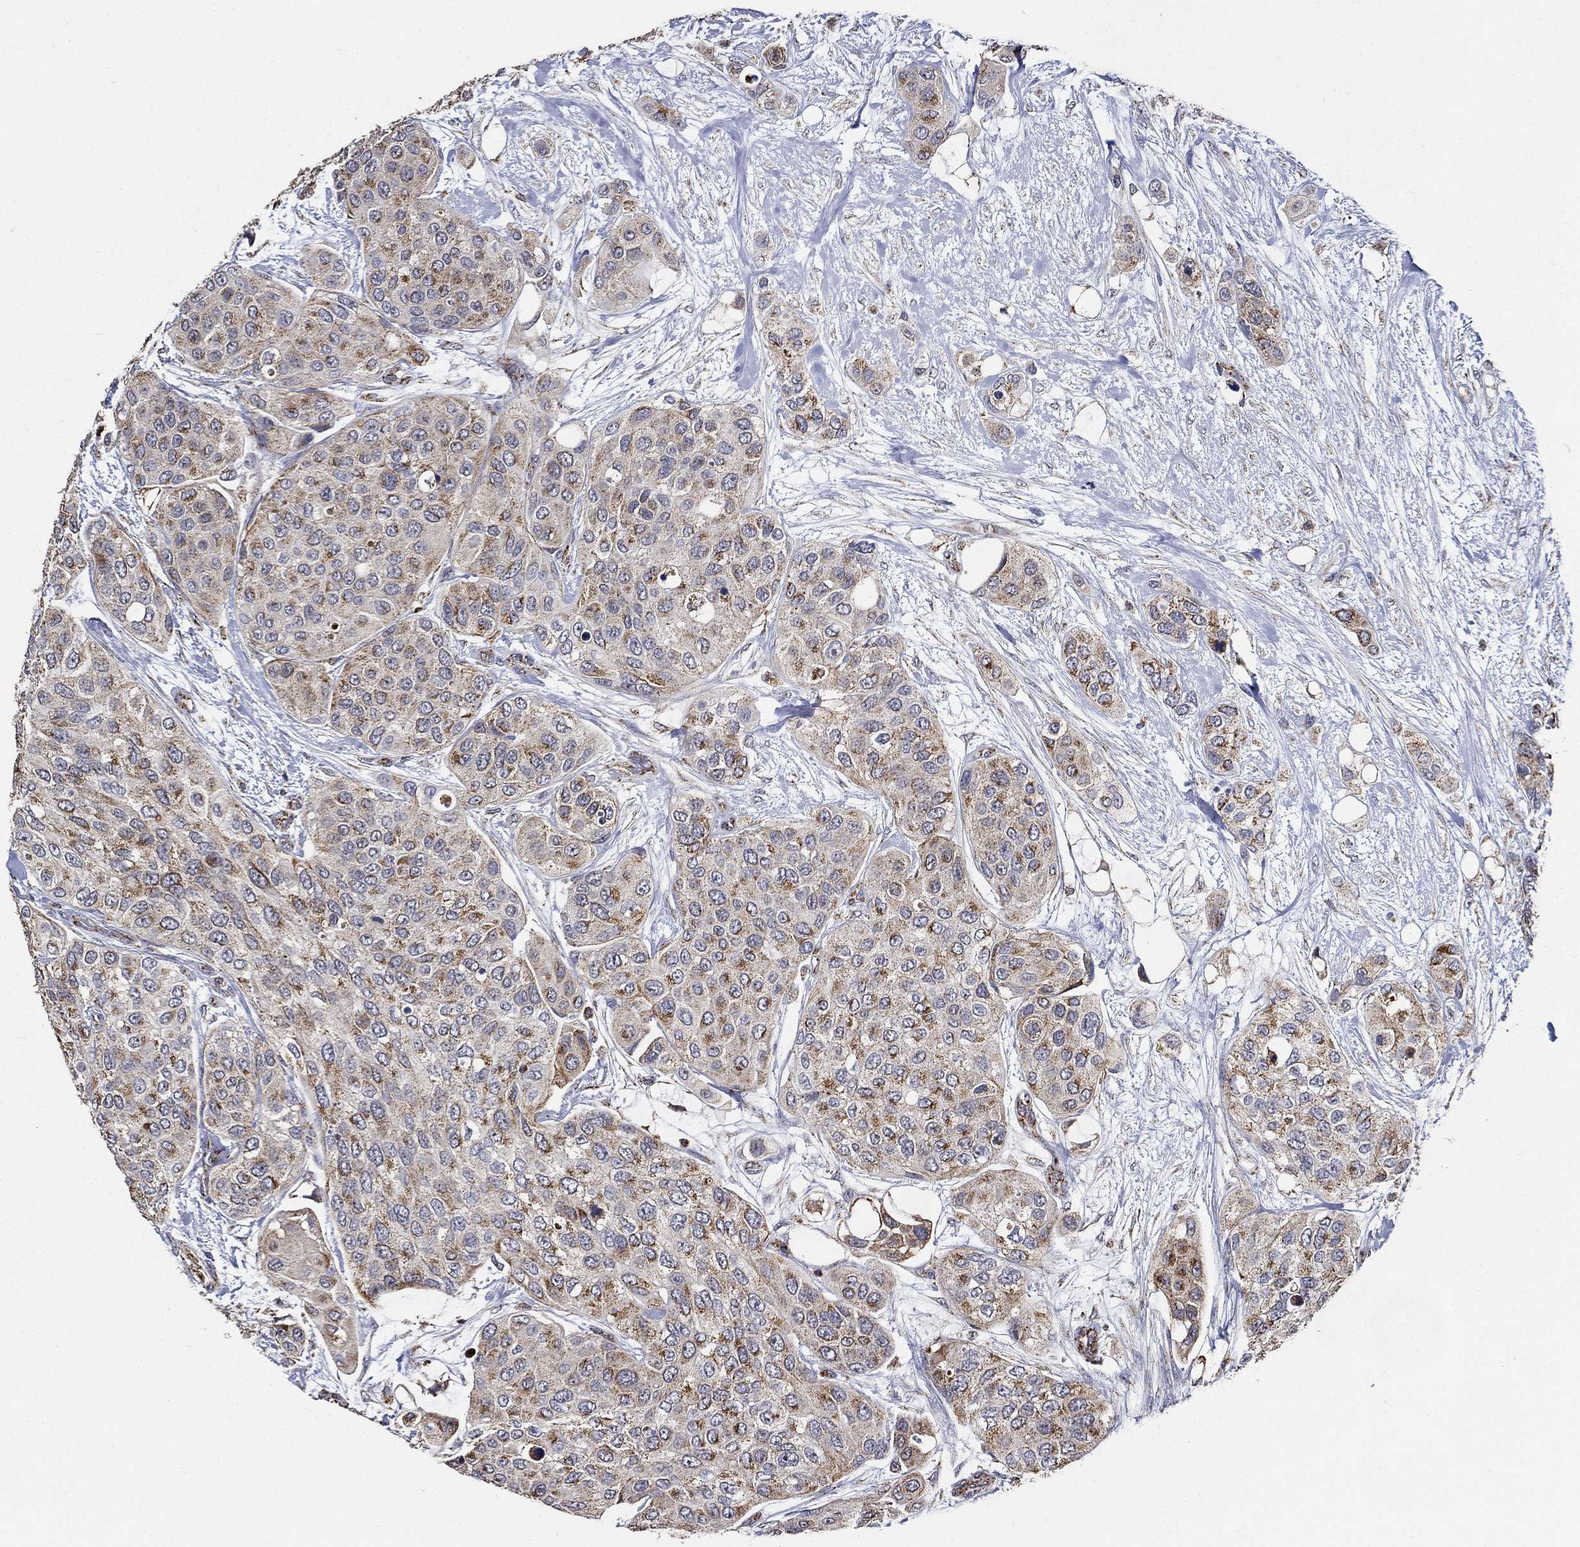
{"staining": {"intensity": "moderate", "quantity": "<25%", "location": "cytoplasmic/membranous"}, "tissue": "urothelial cancer", "cell_type": "Tumor cells", "image_type": "cancer", "snomed": [{"axis": "morphology", "description": "Urothelial carcinoma, High grade"}, {"axis": "topography", "description": "Urinary bladder"}], "caption": "About <25% of tumor cells in urothelial carcinoma (high-grade) exhibit moderate cytoplasmic/membranous protein staining as visualized by brown immunohistochemical staining.", "gene": "NDUFAB1", "patient": {"sex": "male", "age": 77}}